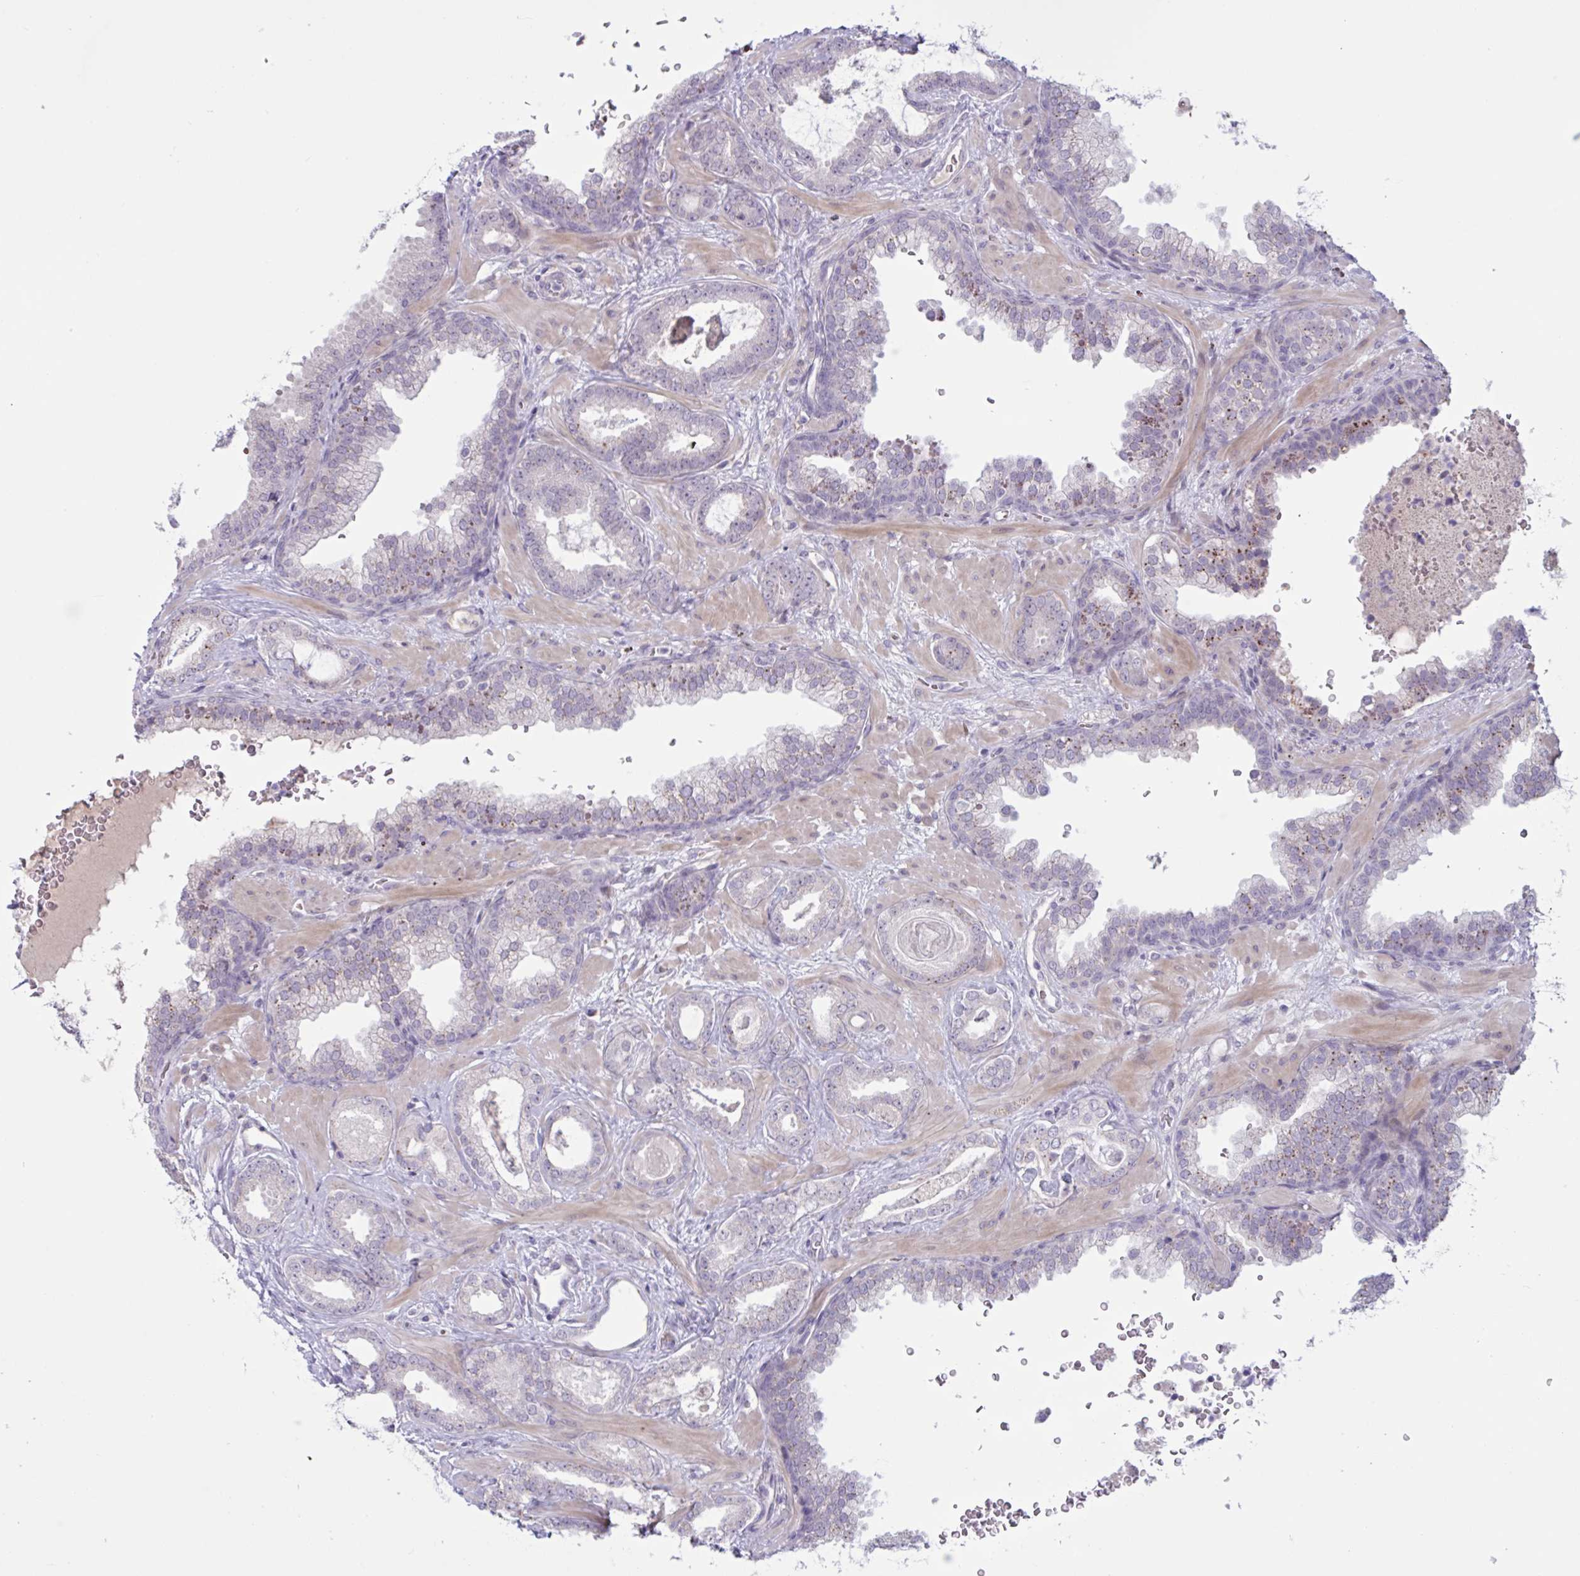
{"staining": {"intensity": "negative", "quantity": "none", "location": "none"}, "tissue": "prostate cancer", "cell_type": "Tumor cells", "image_type": "cancer", "snomed": [{"axis": "morphology", "description": "Adenocarcinoma, High grade"}, {"axis": "topography", "description": "Prostate"}], "caption": "Tumor cells are negative for brown protein staining in prostate cancer.", "gene": "RFPL4B", "patient": {"sex": "male", "age": 58}}